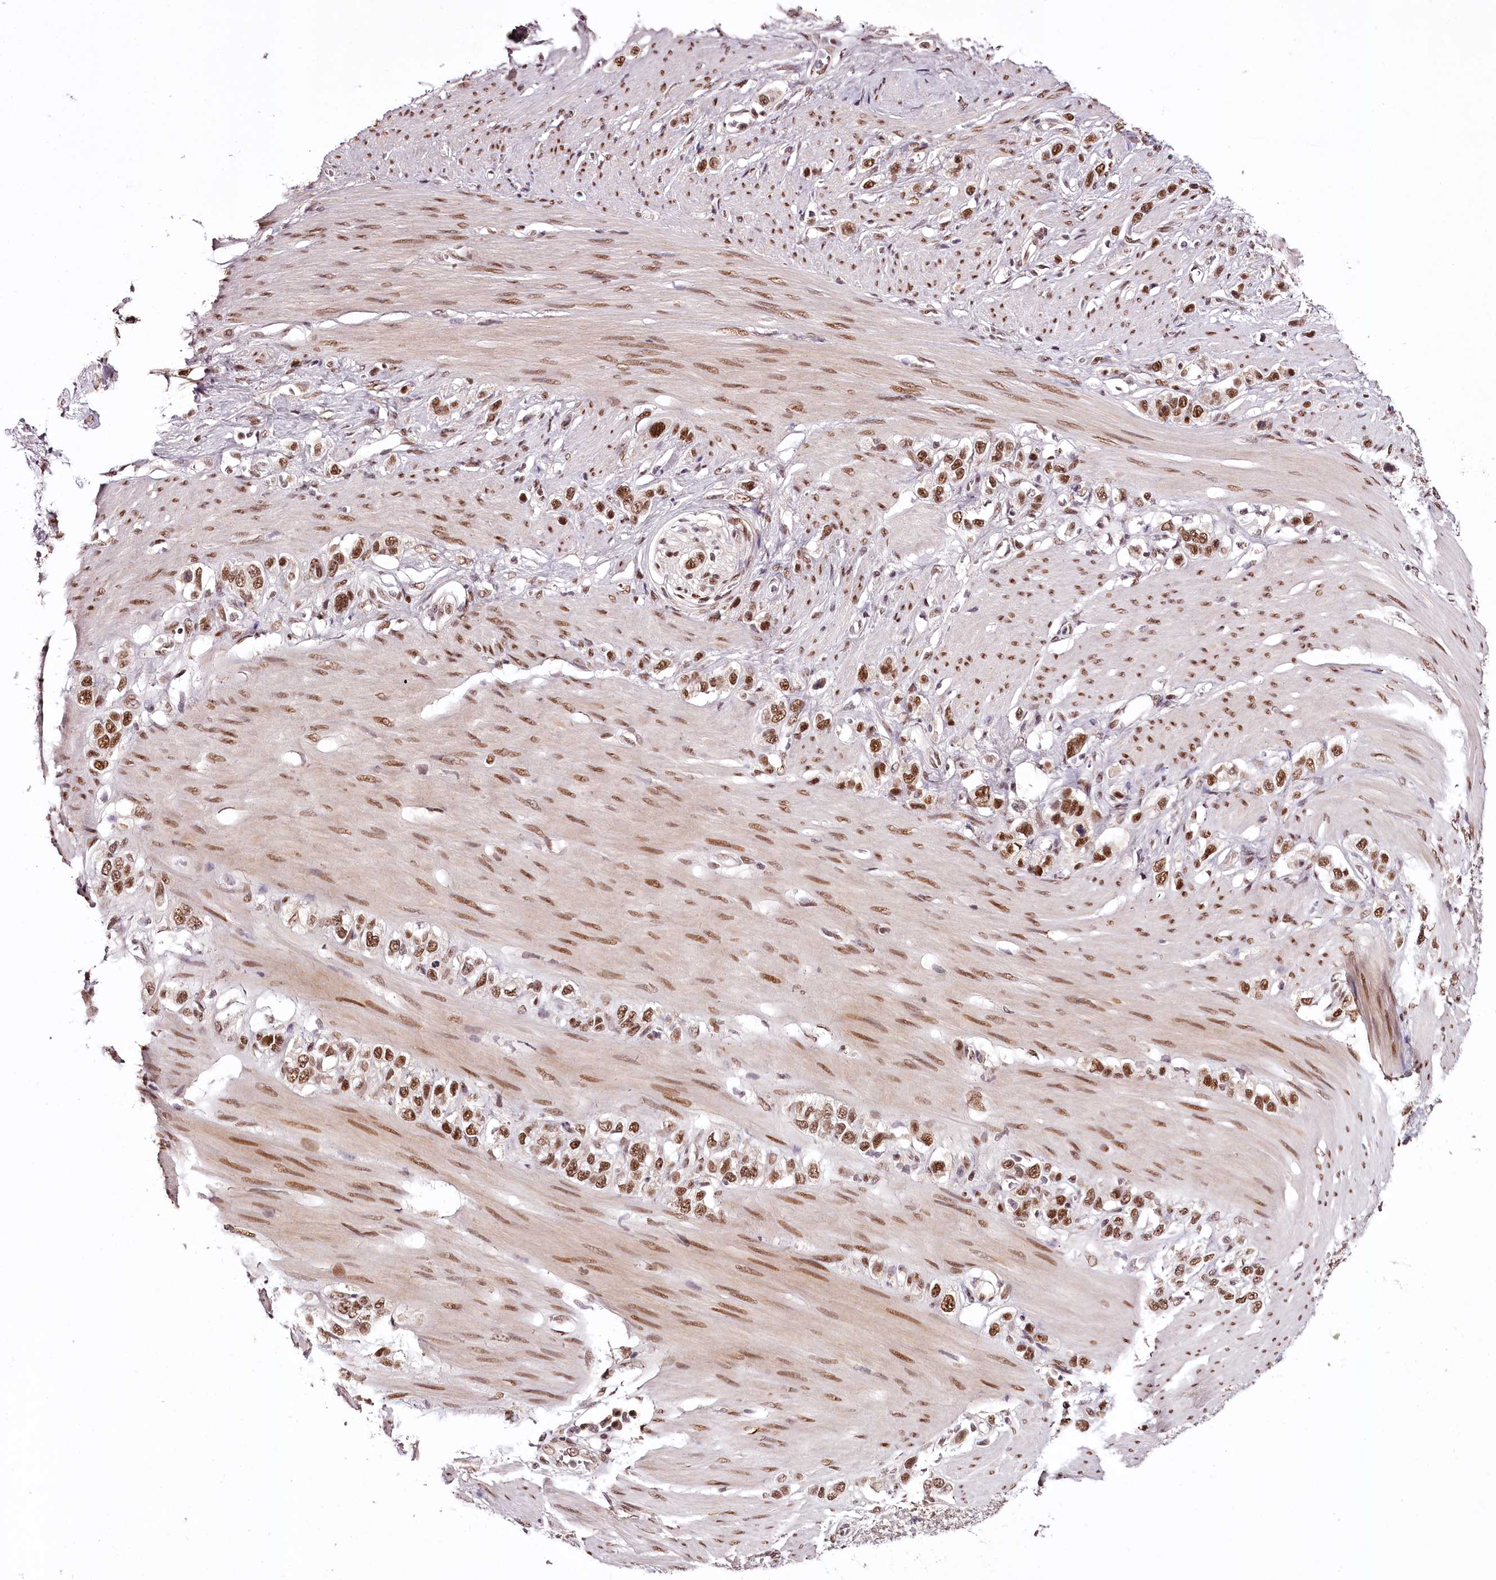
{"staining": {"intensity": "strong", "quantity": ">75%", "location": "nuclear"}, "tissue": "stomach cancer", "cell_type": "Tumor cells", "image_type": "cancer", "snomed": [{"axis": "morphology", "description": "Adenocarcinoma, NOS"}, {"axis": "morphology", "description": "Adenocarcinoma, High grade"}, {"axis": "topography", "description": "Stomach, upper"}, {"axis": "topography", "description": "Stomach, lower"}], "caption": "Adenocarcinoma (high-grade) (stomach) tissue shows strong nuclear expression in approximately >75% of tumor cells", "gene": "TTC33", "patient": {"sex": "female", "age": 65}}